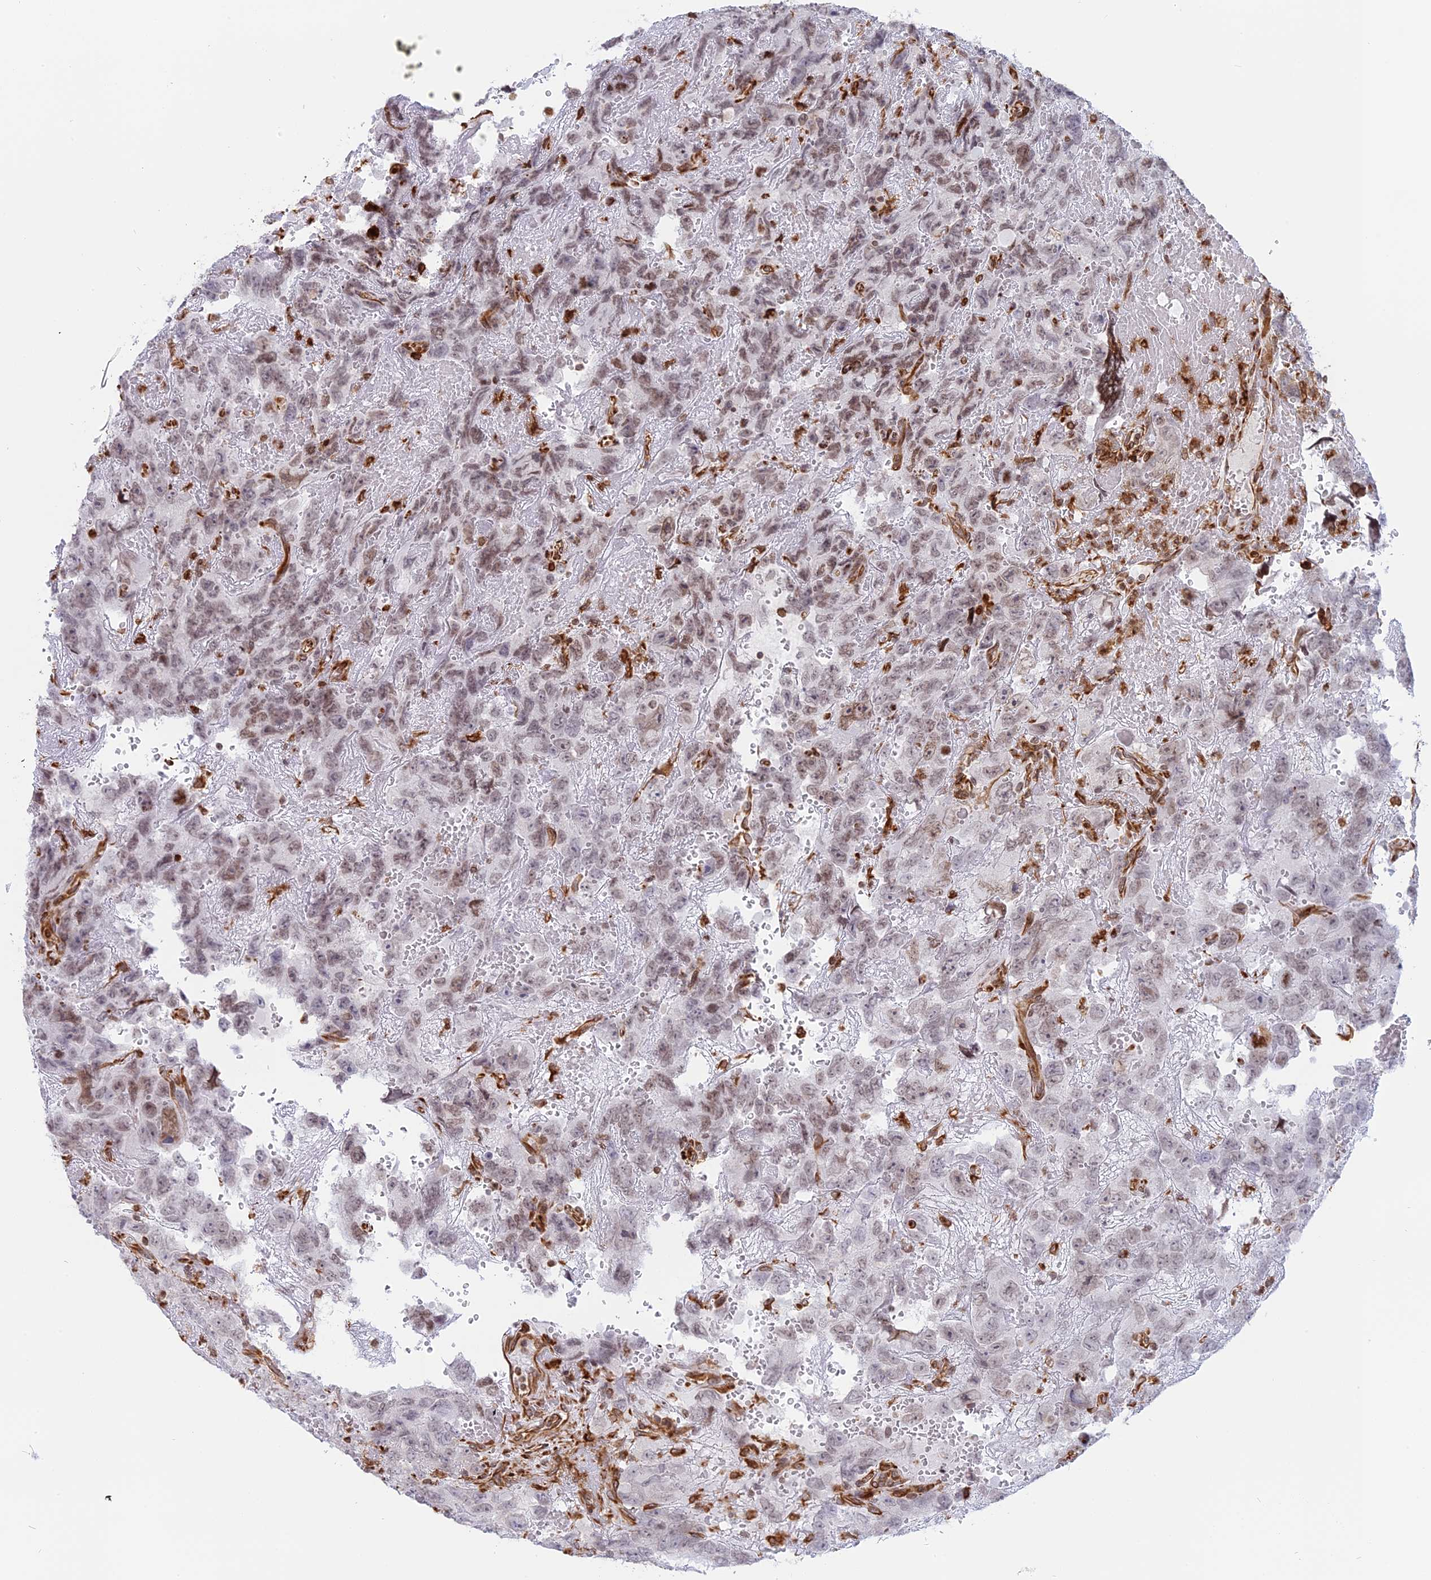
{"staining": {"intensity": "weak", "quantity": "<25%", "location": "nuclear"}, "tissue": "testis cancer", "cell_type": "Tumor cells", "image_type": "cancer", "snomed": [{"axis": "morphology", "description": "Carcinoma, Embryonal, NOS"}, {"axis": "topography", "description": "Testis"}], "caption": "Immunohistochemical staining of embryonal carcinoma (testis) shows no significant staining in tumor cells.", "gene": "APOBR", "patient": {"sex": "male", "age": 45}}